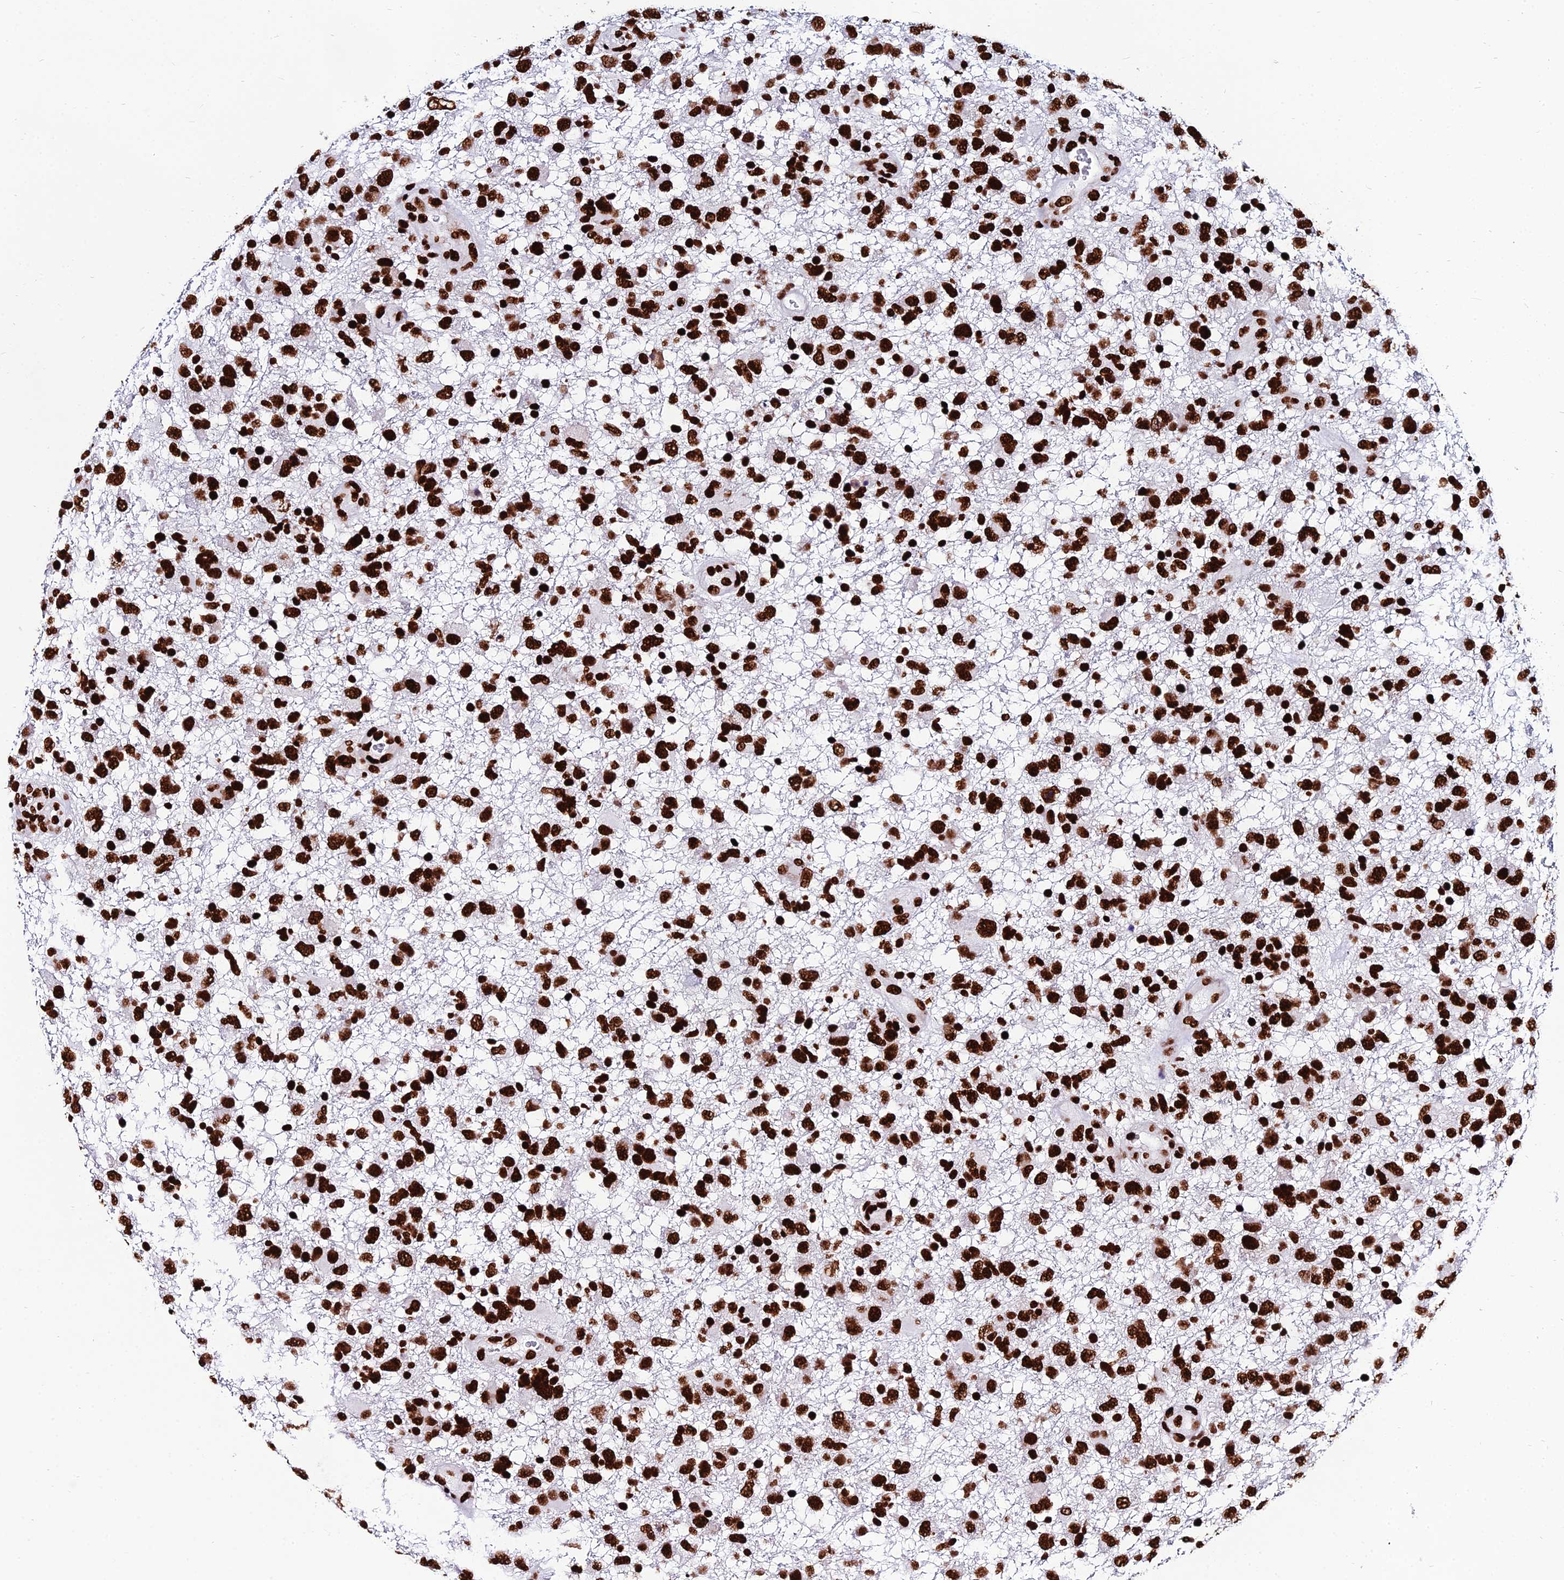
{"staining": {"intensity": "strong", "quantity": ">75%", "location": "nuclear"}, "tissue": "glioma", "cell_type": "Tumor cells", "image_type": "cancer", "snomed": [{"axis": "morphology", "description": "Glioma, malignant, High grade"}, {"axis": "topography", "description": "Brain"}], "caption": "Human glioma stained with a brown dye exhibits strong nuclear positive positivity in approximately >75% of tumor cells.", "gene": "HNRNPH1", "patient": {"sex": "male", "age": 61}}